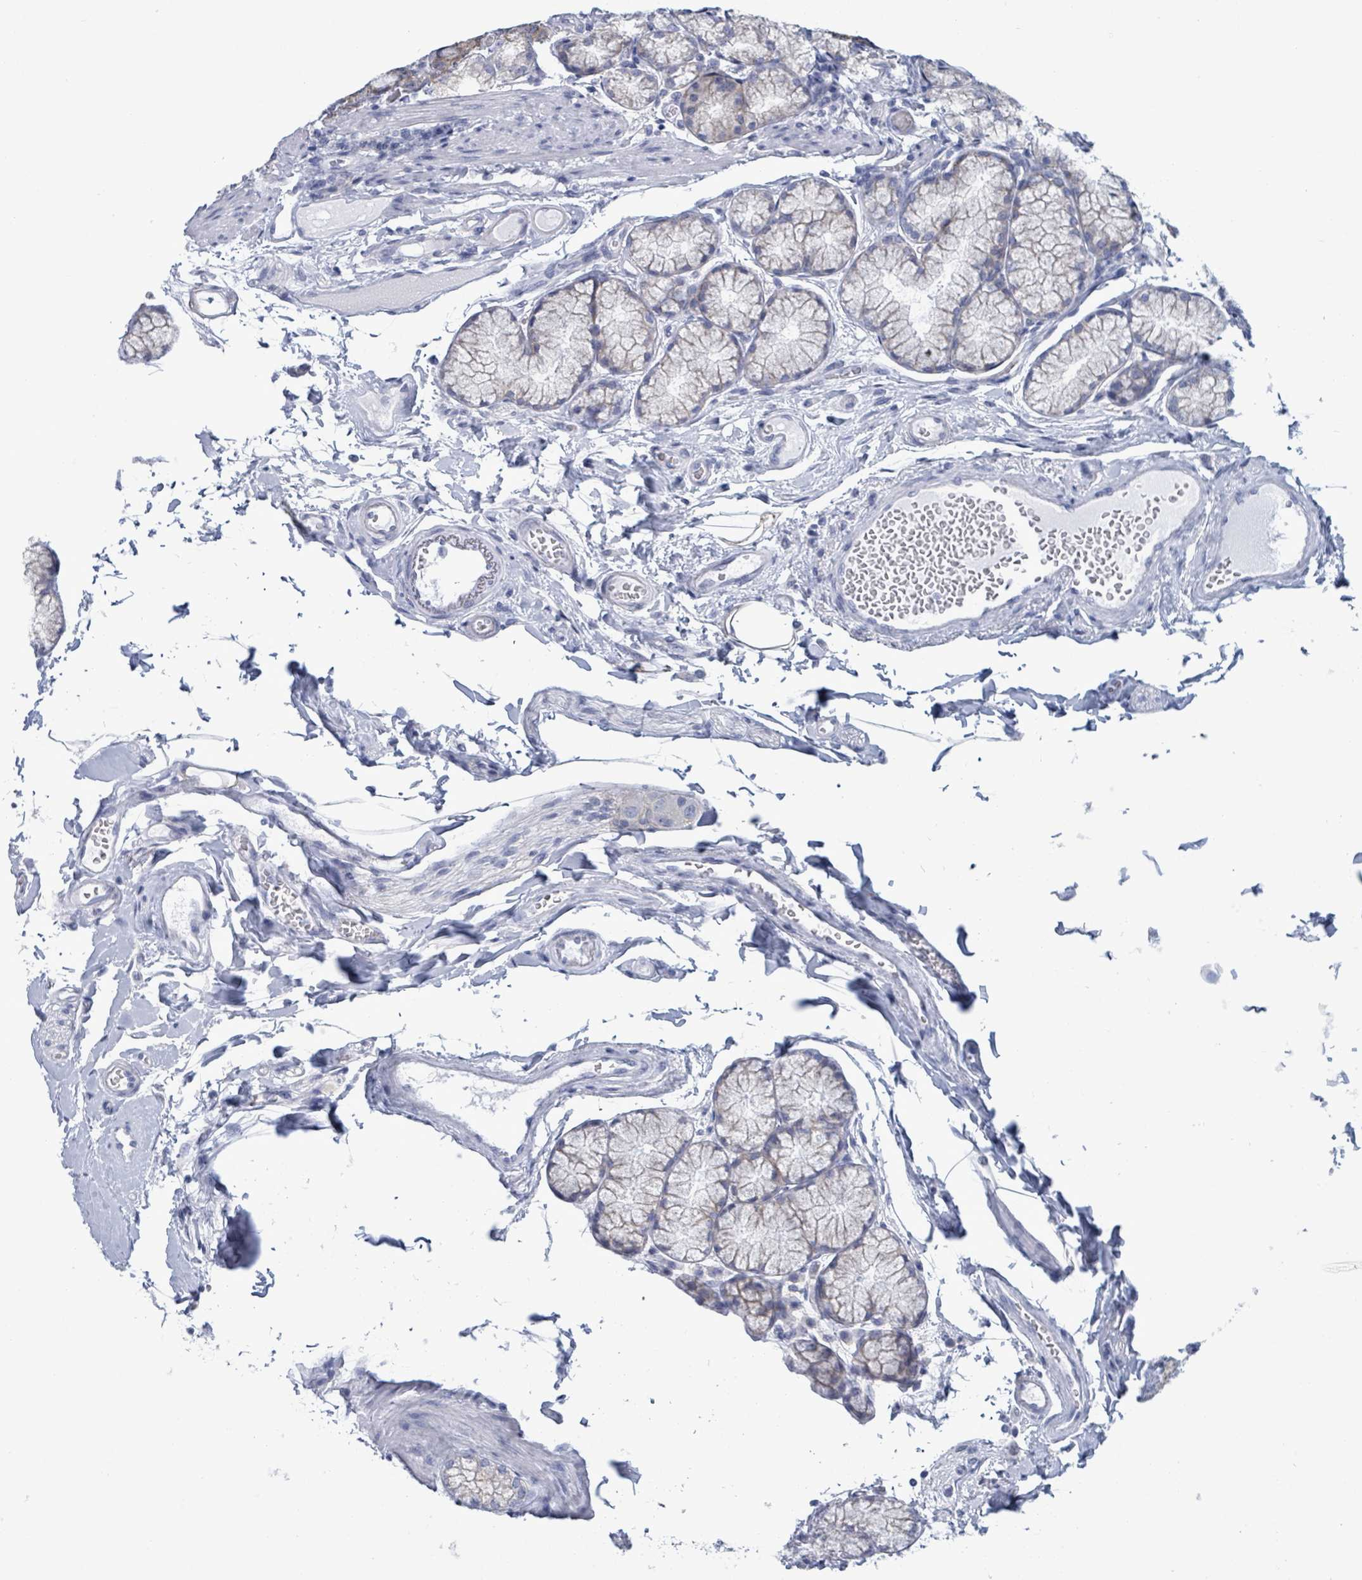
{"staining": {"intensity": "weak", "quantity": "25%-75%", "location": "cytoplasmic/membranous"}, "tissue": "duodenum", "cell_type": "Glandular cells", "image_type": "normal", "snomed": [{"axis": "morphology", "description": "Normal tissue, NOS"}, {"axis": "topography", "description": "Duodenum"}], "caption": "Weak cytoplasmic/membranous staining for a protein is identified in about 25%-75% of glandular cells of unremarkable duodenum using immunohistochemistry (IHC).", "gene": "BSG", "patient": {"sex": "female", "age": 67}}